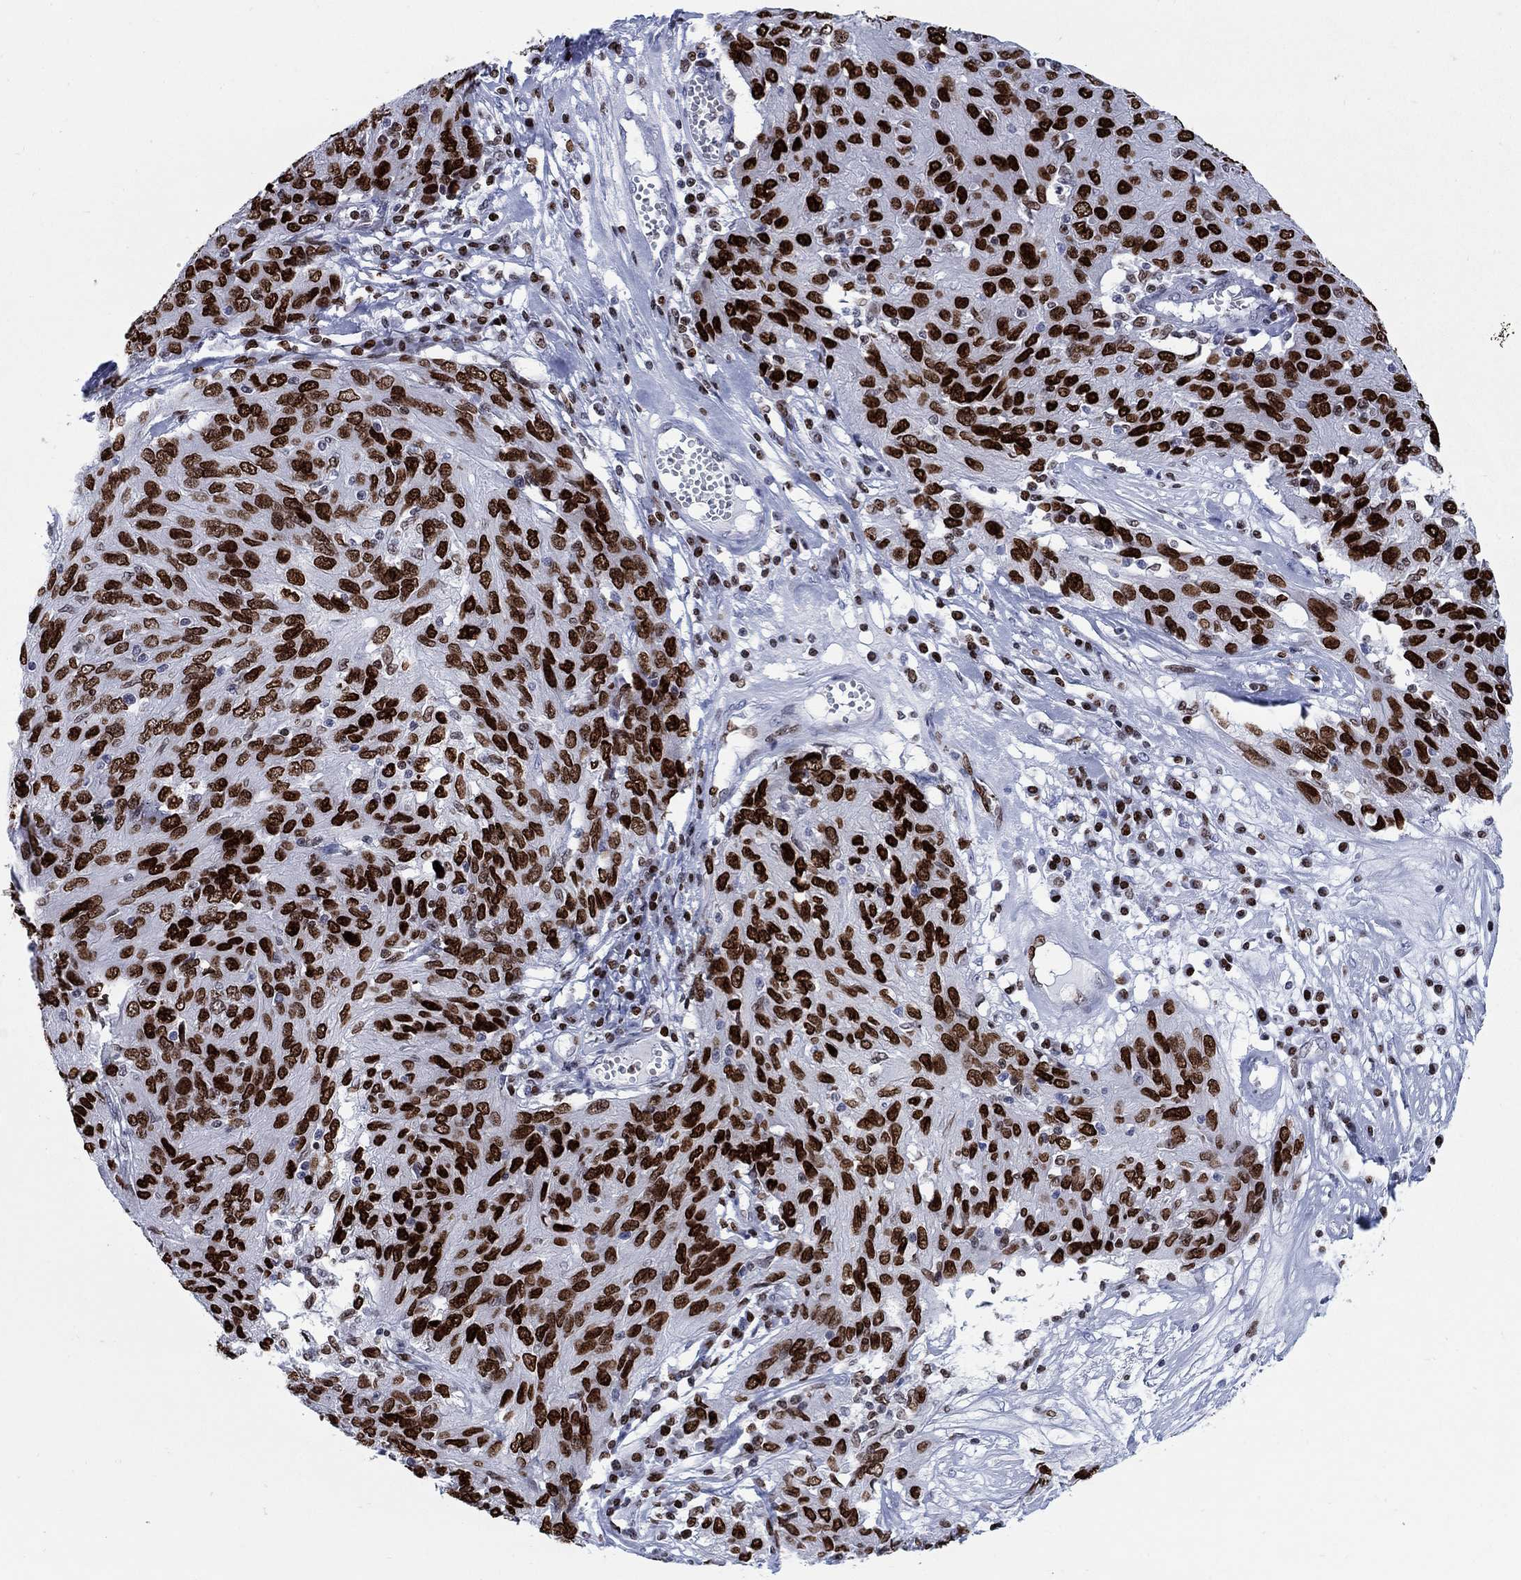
{"staining": {"intensity": "strong", "quantity": ">75%", "location": "nuclear"}, "tissue": "ovarian cancer", "cell_type": "Tumor cells", "image_type": "cancer", "snomed": [{"axis": "morphology", "description": "Carcinoma, endometroid"}, {"axis": "topography", "description": "Ovary"}], "caption": "Ovarian cancer stained with a brown dye reveals strong nuclear positive positivity in about >75% of tumor cells.", "gene": "HMGA1", "patient": {"sex": "female", "age": 50}}